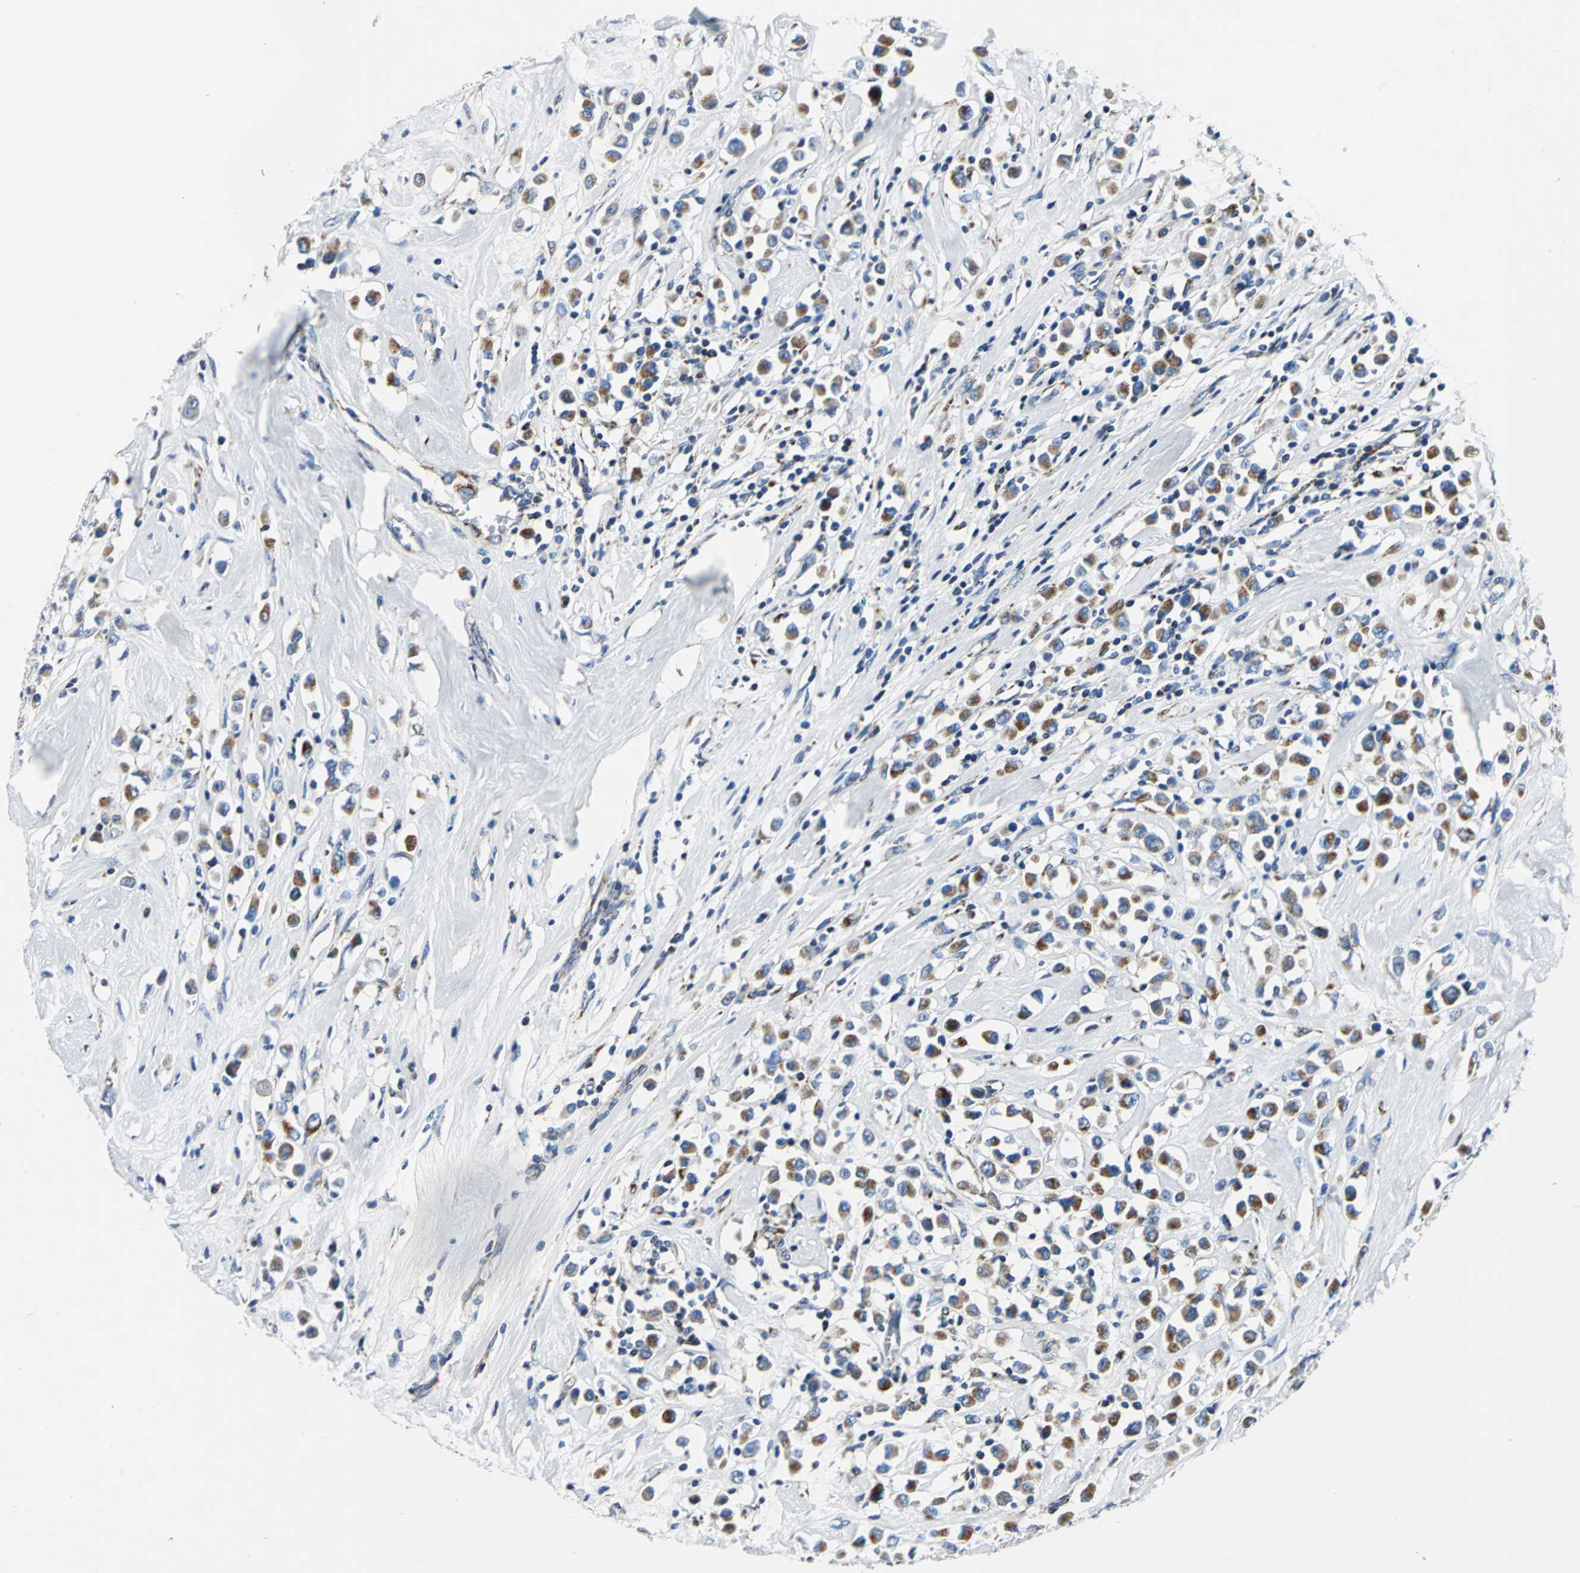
{"staining": {"intensity": "weak", "quantity": ">75%", "location": "cytoplasmic/membranous"}, "tissue": "breast cancer", "cell_type": "Tumor cells", "image_type": "cancer", "snomed": [{"axis": "morphology", "description": "Duct carcinoma"}, {"axis": "topography", "description": "Breast"}], "caption": "Tumor cells exhibit low levels of weak cytoplasmic/membranous expression in about >75% of cells in breast cancer (invasive ductal carcinoma).", "gene": "IFI6", "patient": {"sex": "female", "age": 61}}